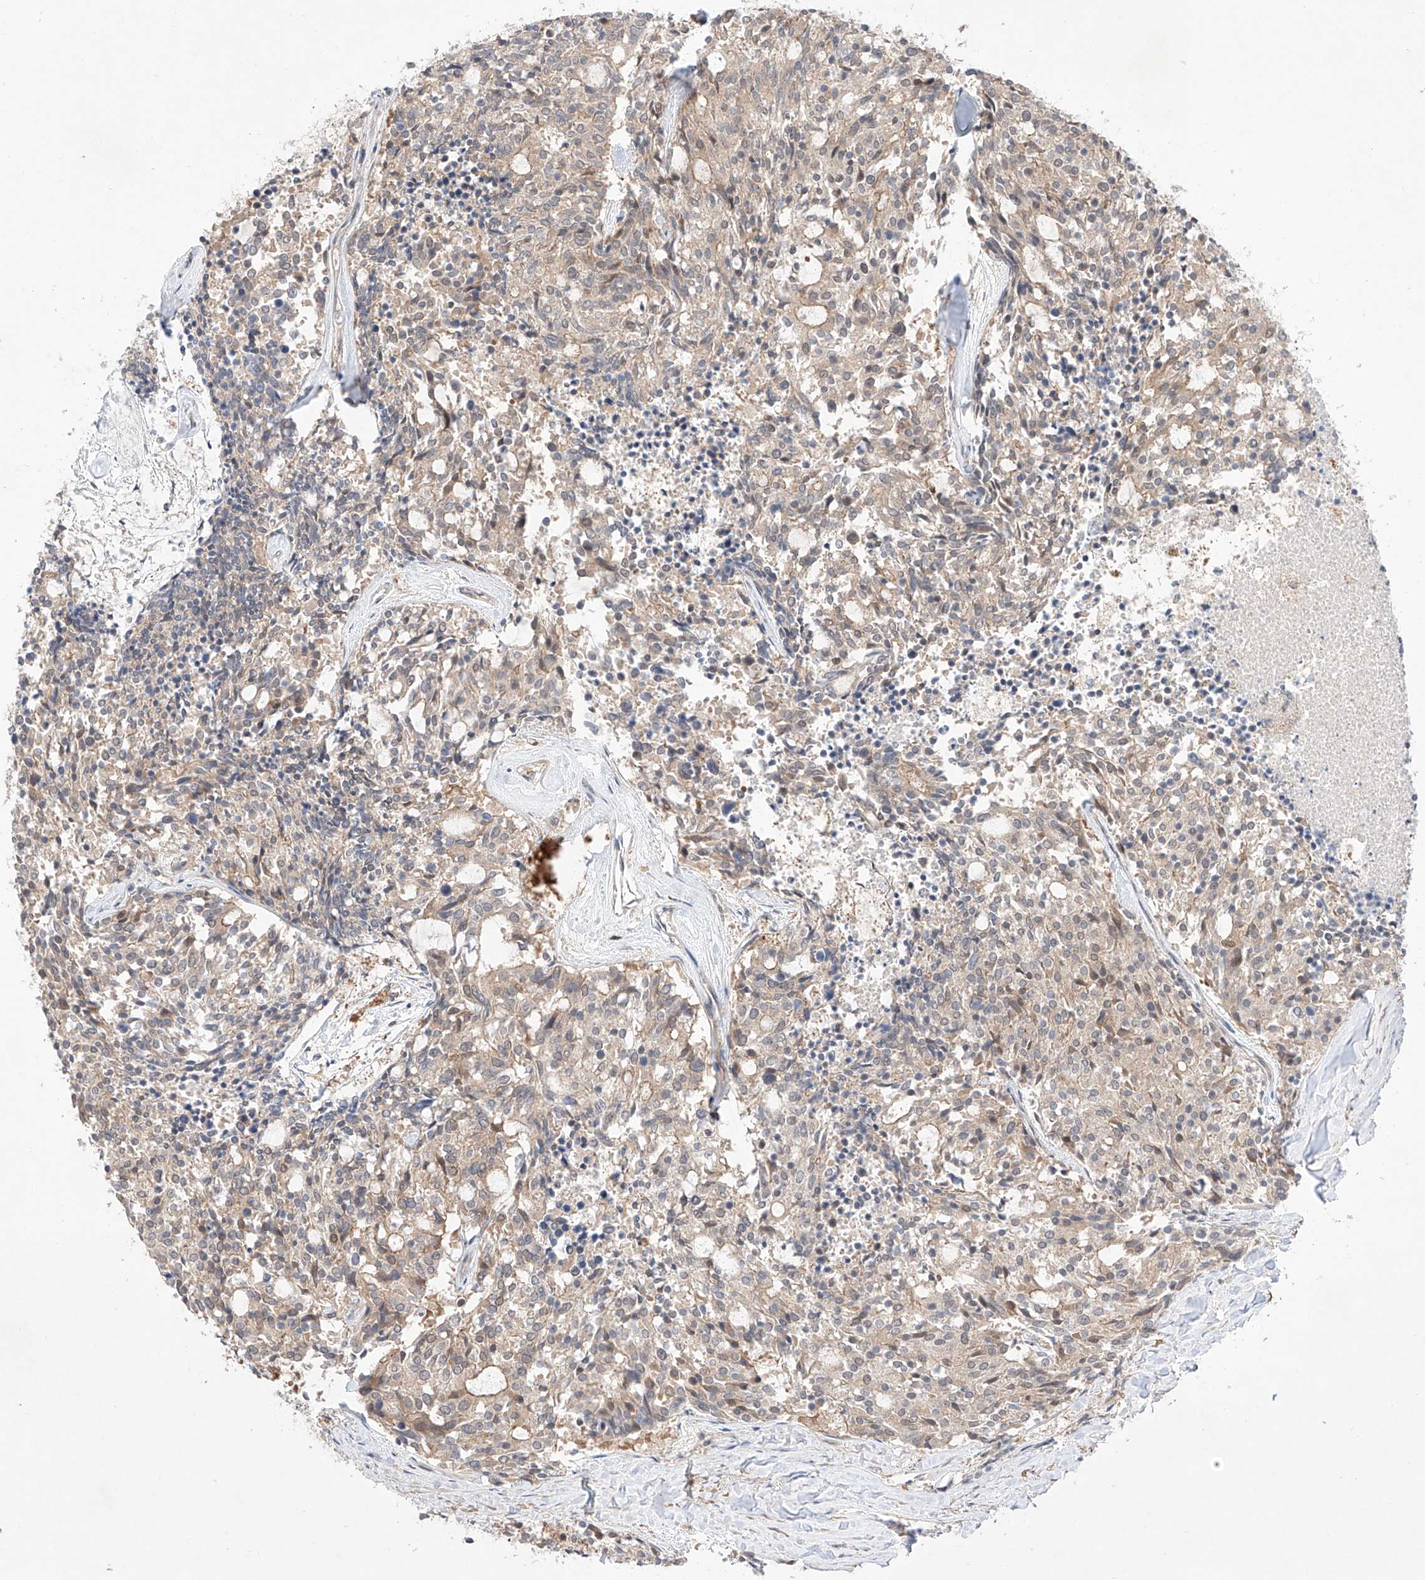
{"staining": {"intensity": "weak", "quantity": "<25%", "location": "cytoplasmic/membranous"}, "tissue": "carcinoid", "cell_type": "Tumor cells", "image_type": "cancer", "snomed": [{"axis": "morphology", "description": "Carcinoid, malignant, NOS"}, {"axis": "topography", "description": "Pancreas"}], "caption": "Protein analysis of carcinoid (malignant) exhibits no significant positivity in tumor cells. Brightfield microscopy of immunohistochemistry (IHC) stained with DAB (3,3'-diaminobenzidine) (brown) and hematoxylin (blue), captured at high magnification.", "gene": "TSR2", "patient": {"sex": "female", "age": 54}}